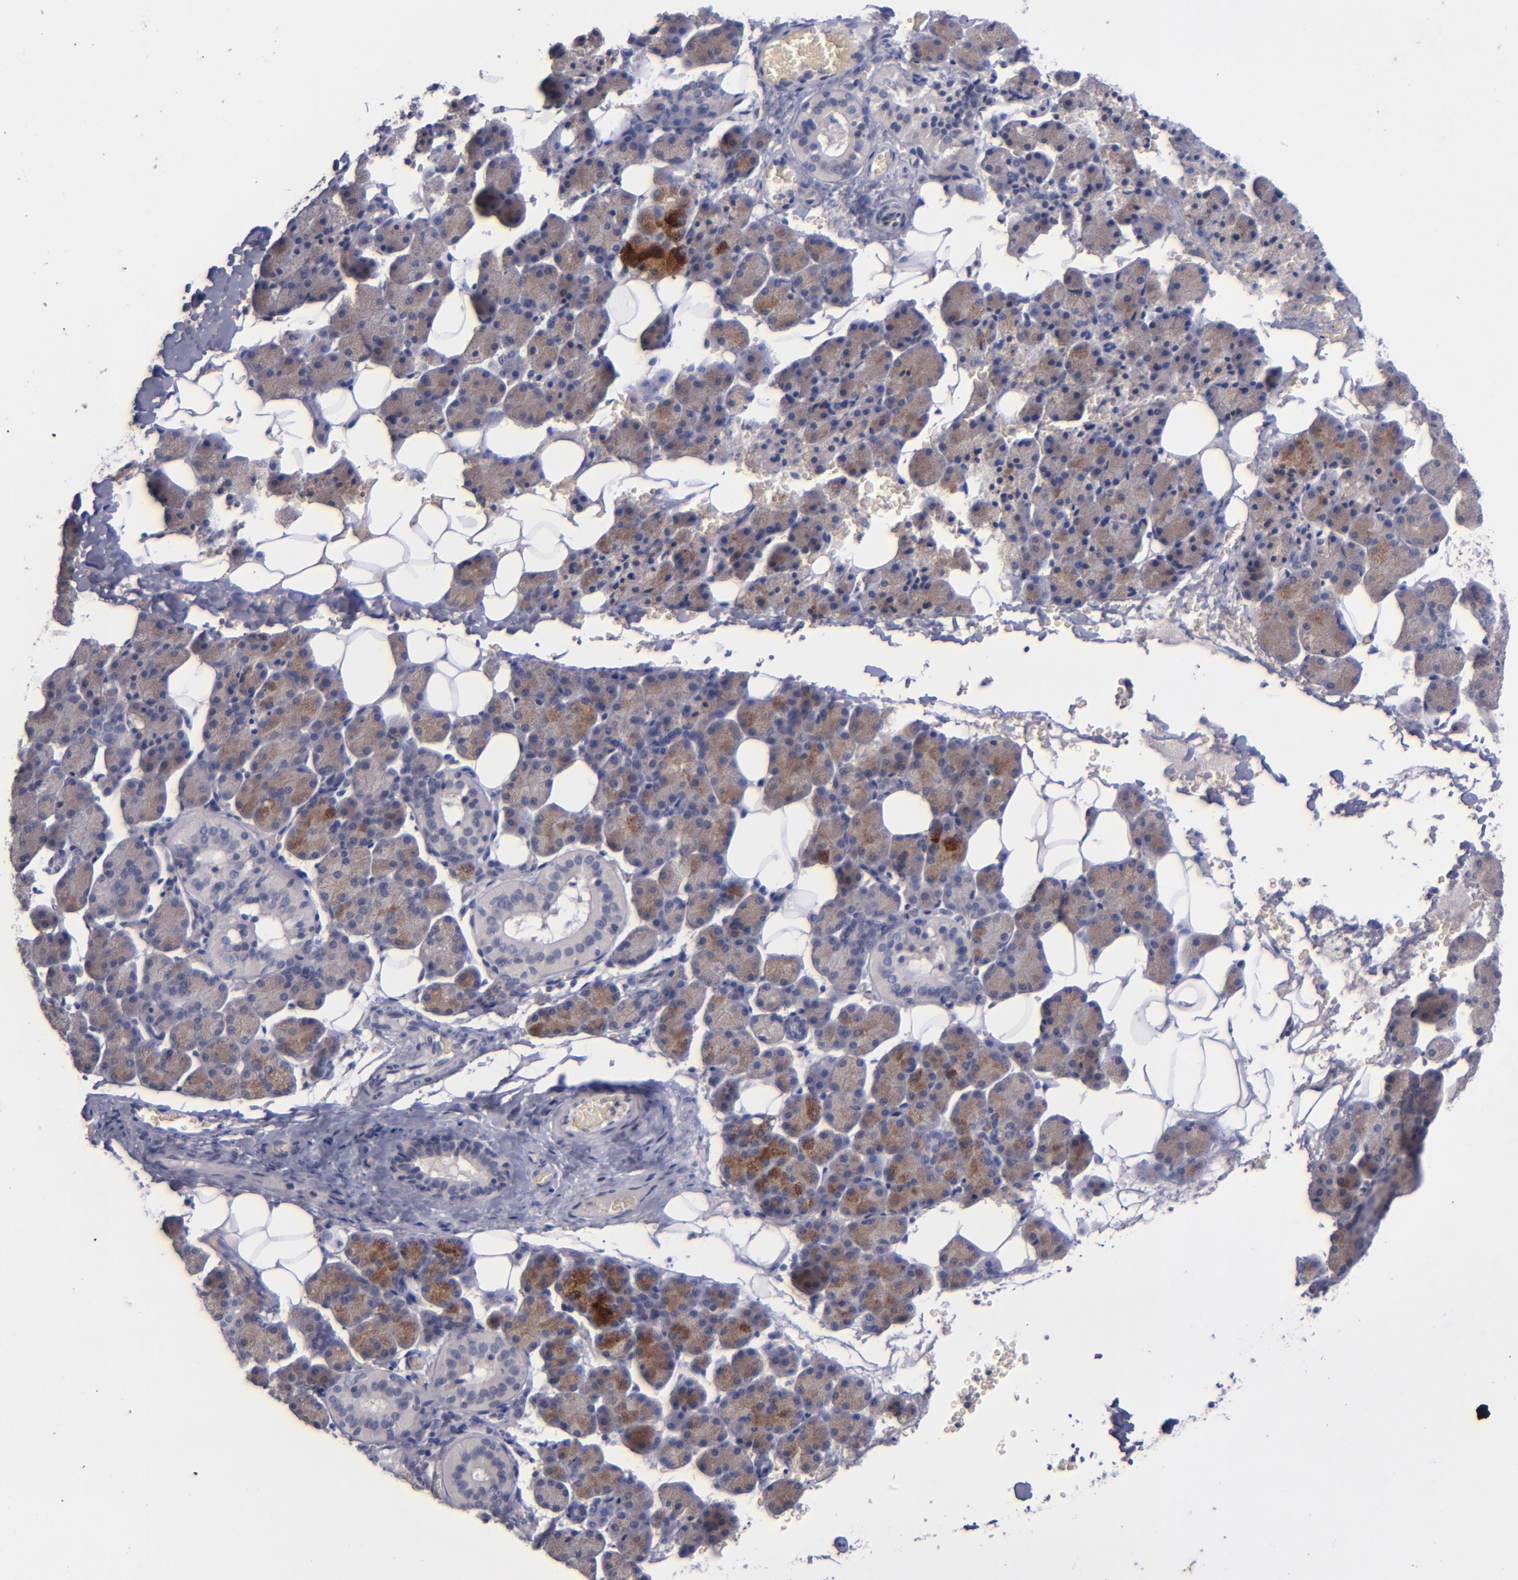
{"staining": {"intensity": "weak", "quantity": "25%-75%", "location": "cytoplasmic/membranous"}, "tissue": "salivary gland", "cell_type": "Glandular cells", "image_type": "normal", "snomed": [{"axis": "morphology", "description": "Normal tissue, NOS"}, {"axis": "topography", "description": "Lymph node"}, {"axis": "topography", "description": "Salivary gland"}], "caption": "IHC of normal human salivary gland reveals low levels of weak cytoplasmic/membranous expression in approximately 25%-75% of glandular cells.", "gene": "TSC2", "patient": {"sex": "male", "age": 8}}